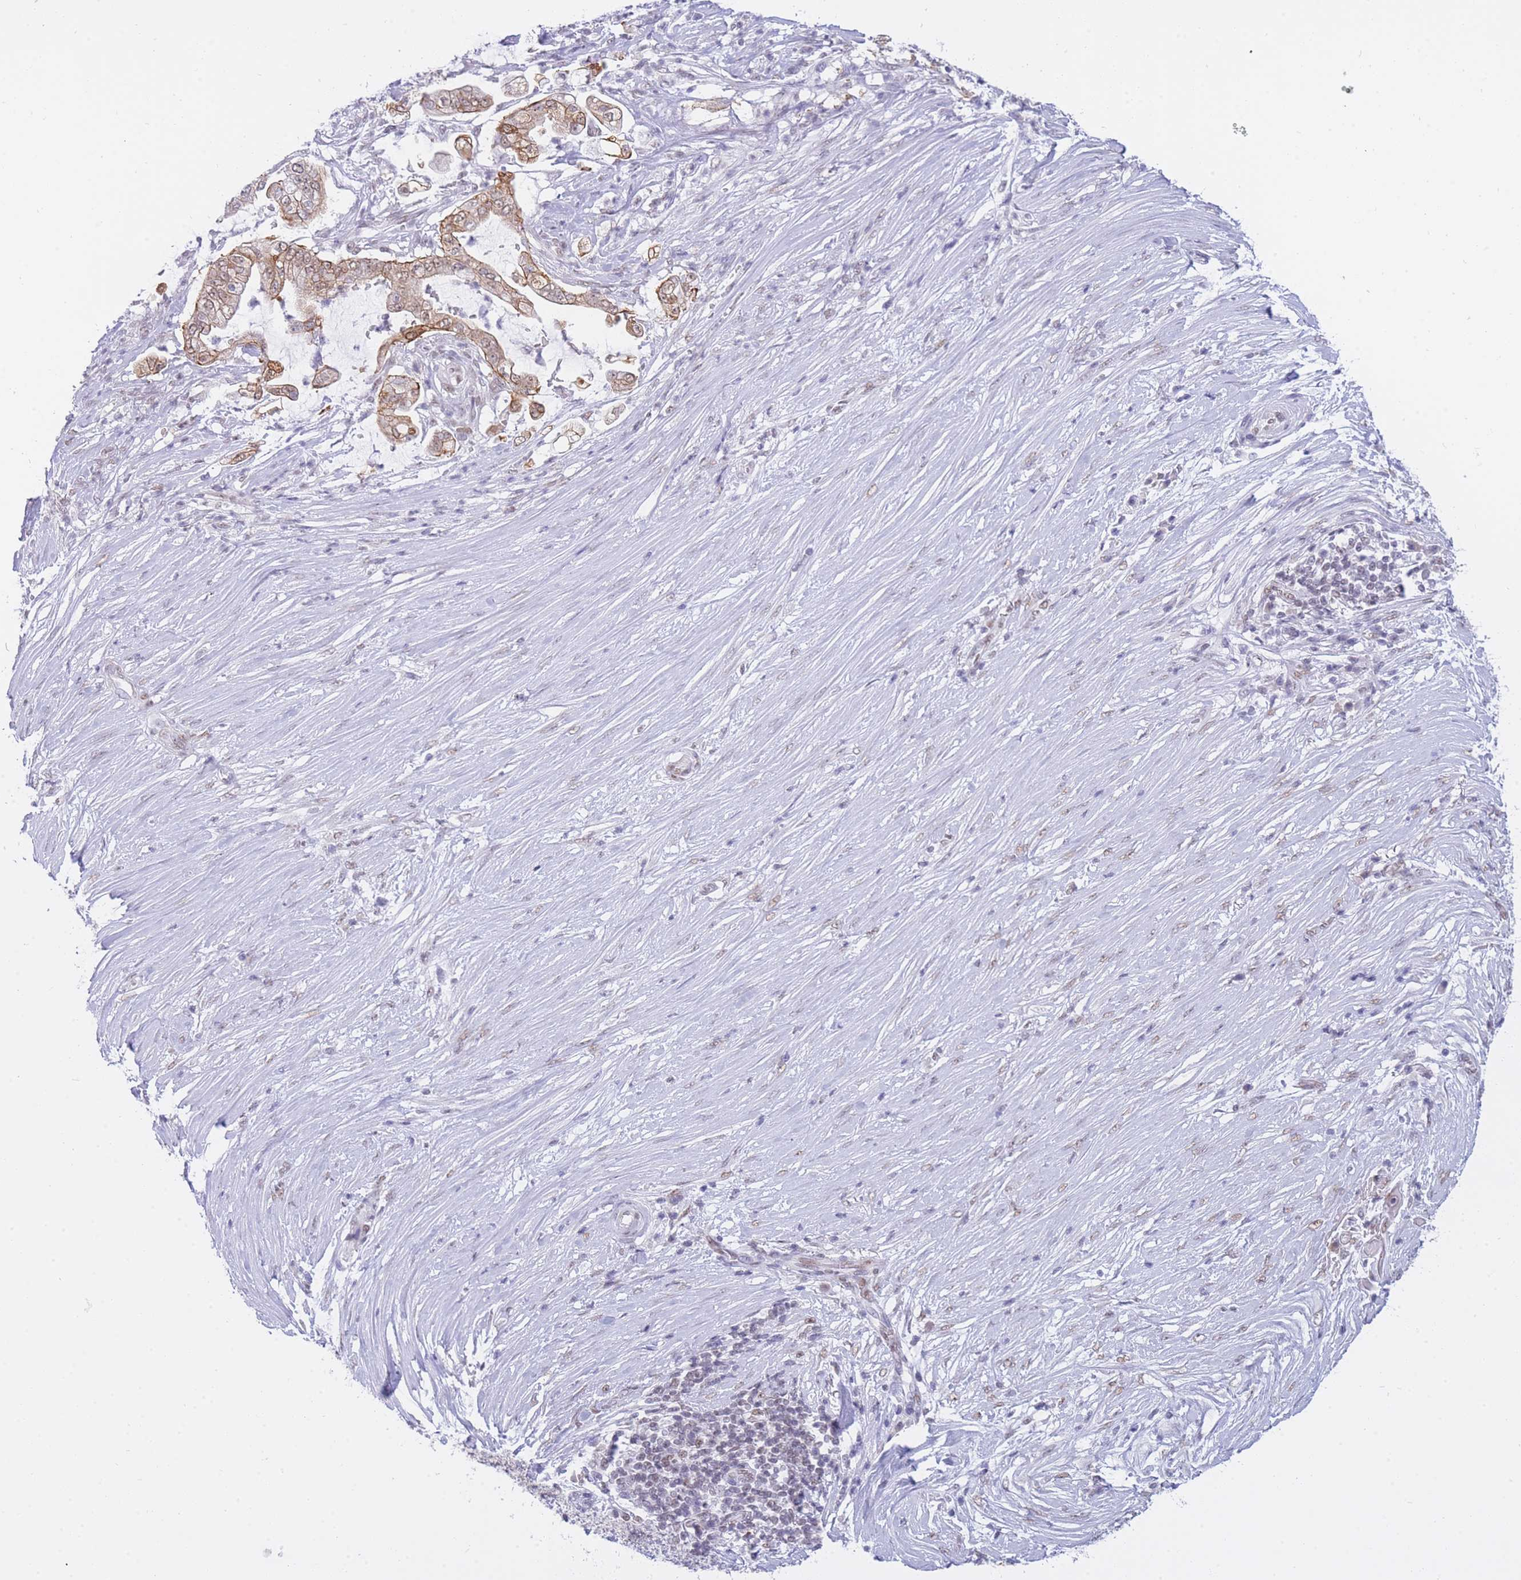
{"staining": {"intensity": "strong", "quantity": ">75%", "location": "cytoplasmic/membranous,nuclear"}, "tissue": "pancreatic cancer", "cell_type": "Tumor cells", "image_type": "cancer", "snomed": [{"axis": "morphology", "description": "Adenocarcinoma, NOS"}, {"axis": "topography", "description": "Pancreas"}], "caption": "Protein staining of pancreatic cancer (adenocarcinoma) tissue exhibits strong cytoplasmic/membranous and nuclear staining in about >75% of tumor cells. (Brightfield microscopy of DAB IHC at high magnification).", "gene": "FRAT2", "patient": {"sex": "female", "age": 69}}